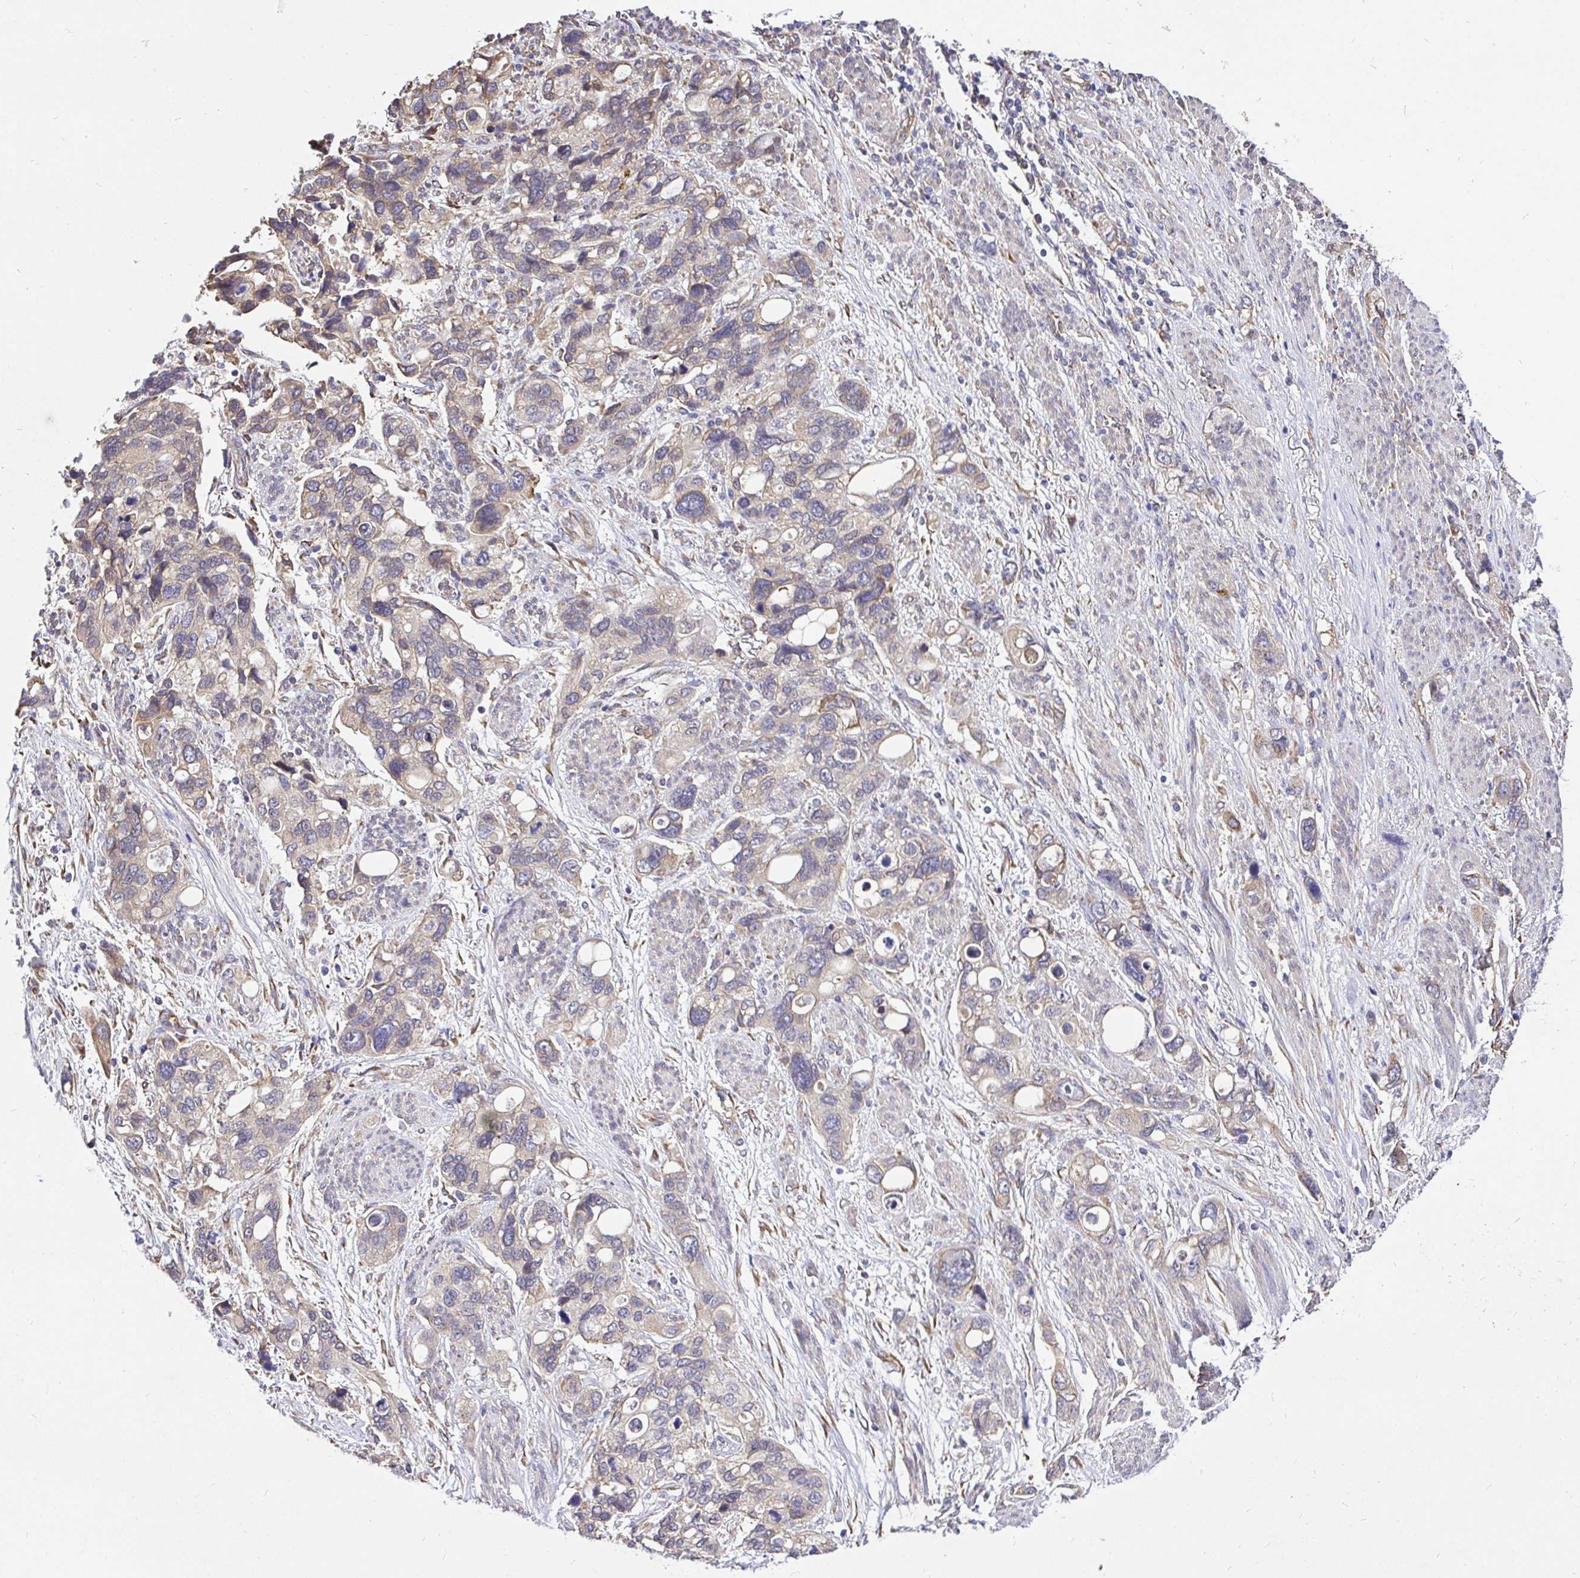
{"staining": {"intensity": "weak", "quantity": "<25%", "location": "cytoplasmic/membranous"}, "tissue": "stomach cancer", "cell_type": "Tumor cells", "image_type": "cancer", "snomed": [{"axis": "morphology", "description": "Adenocarcinoma, NOS"}, {"axis": "topography", "description": "Stomach, upper"}], "caption": "Immunohistochemical staining of human adenocarcinoma (stomach) exhibits no significant staining in tumor cells. (Stains: DAB immunohistochemistry (IHC) with hematoxylin counter stain, Microscopy: brightfield microscopy at high magnification).", "gene": "CCDC122", "patient": {"sex": "female", "age": 81}}